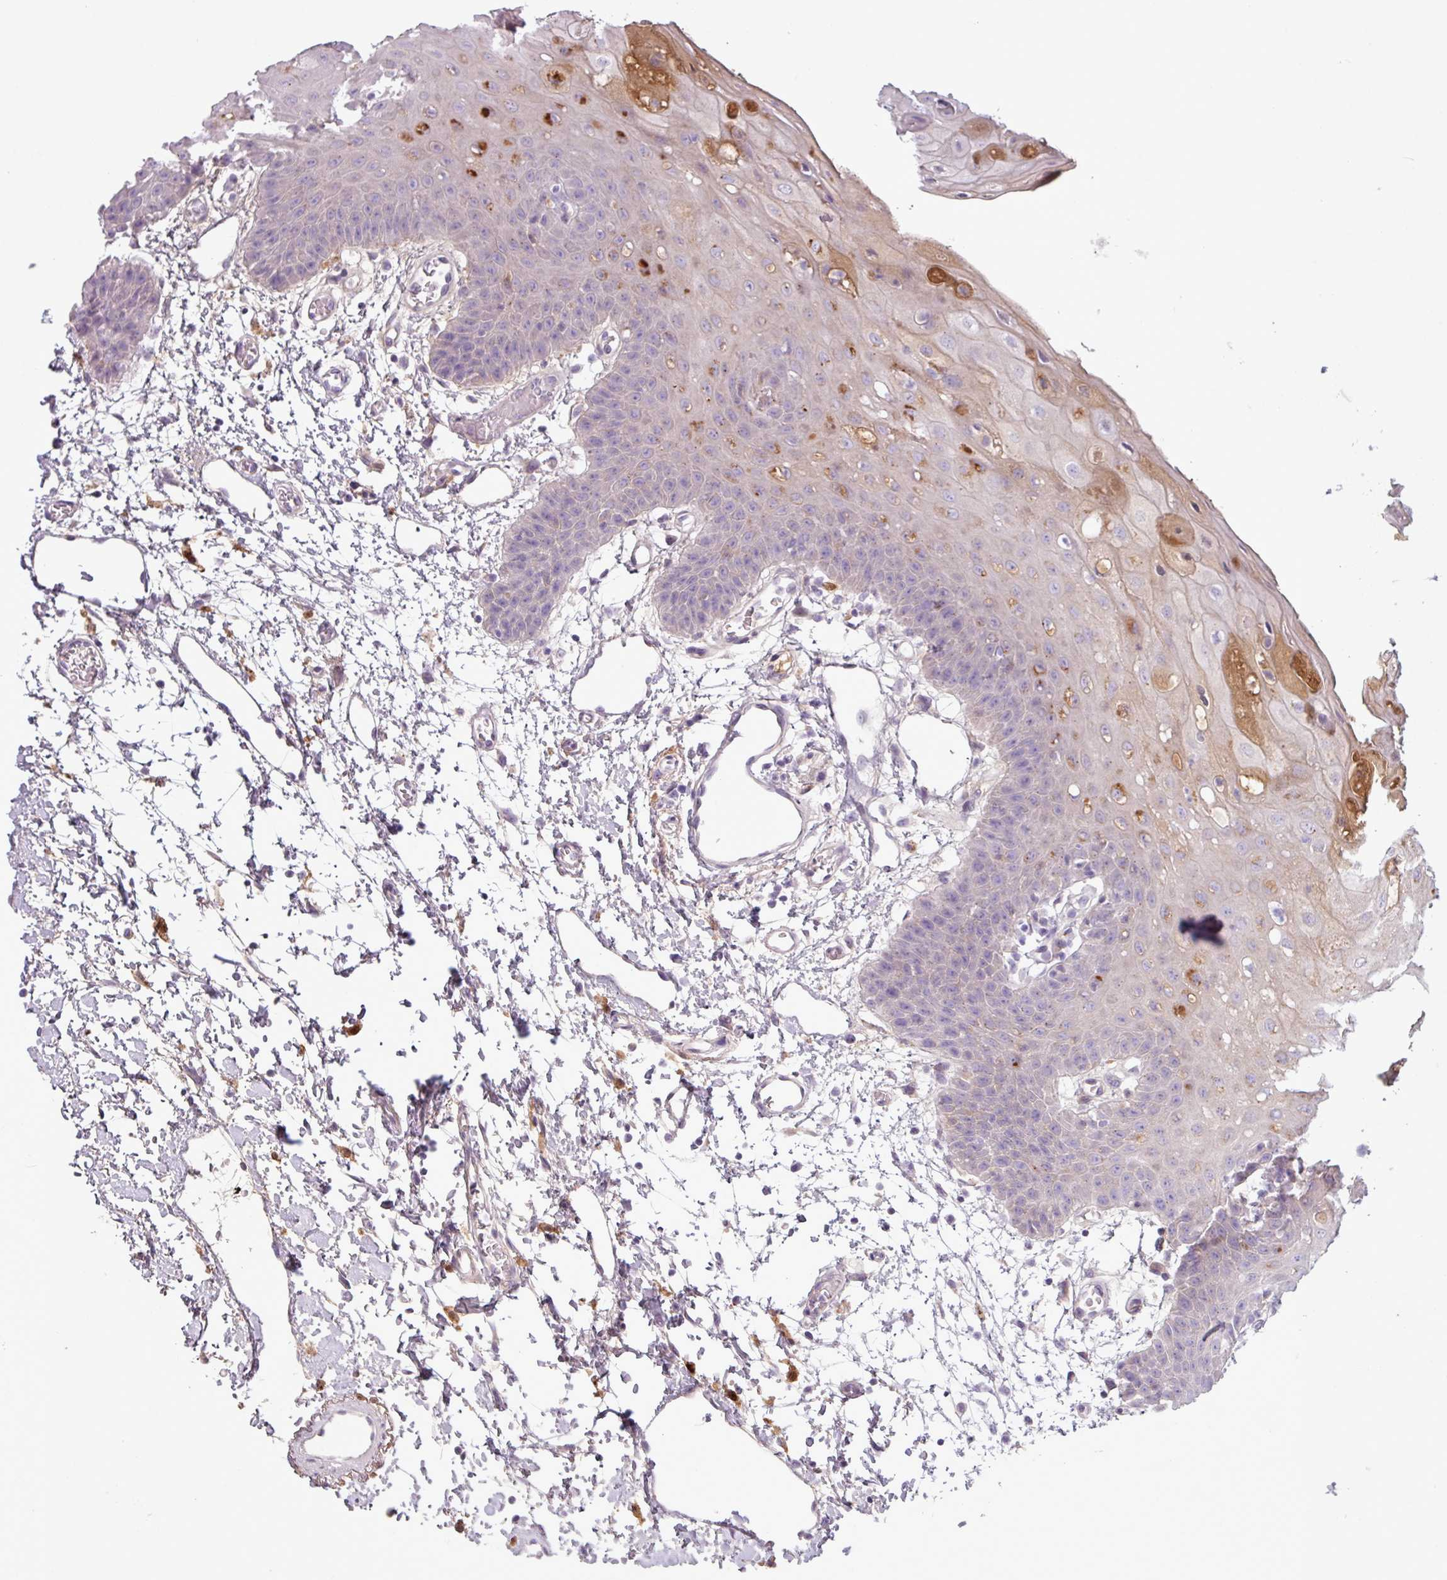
{"staining": {"intensity": "weak", "quantity": "25%-75%", "location": "cytoplasmic/membranous"}, "tissue": "oral mucosa", "cell_type": "Squamous epithelial cells", "image_type": "normal", "snomed": [{"axis": "morphology", "description": "Normal tissue, NOS"}, {"axis": "topography", "description": "Oral tissue"}, {"axis": "topography", "description": "Tounge, NOS"}], "caption": "The image shows a brown stain indicating the presence of a protein in the cytoplasmic/membranous of squamous epithelial cells in oral mucosa. (DAB (3,3'-diaminobenzidine) IHC with brightfield microscopy, high magnification).", "gene": "C4A", "patient": {"sex": "female", "age": 59}}